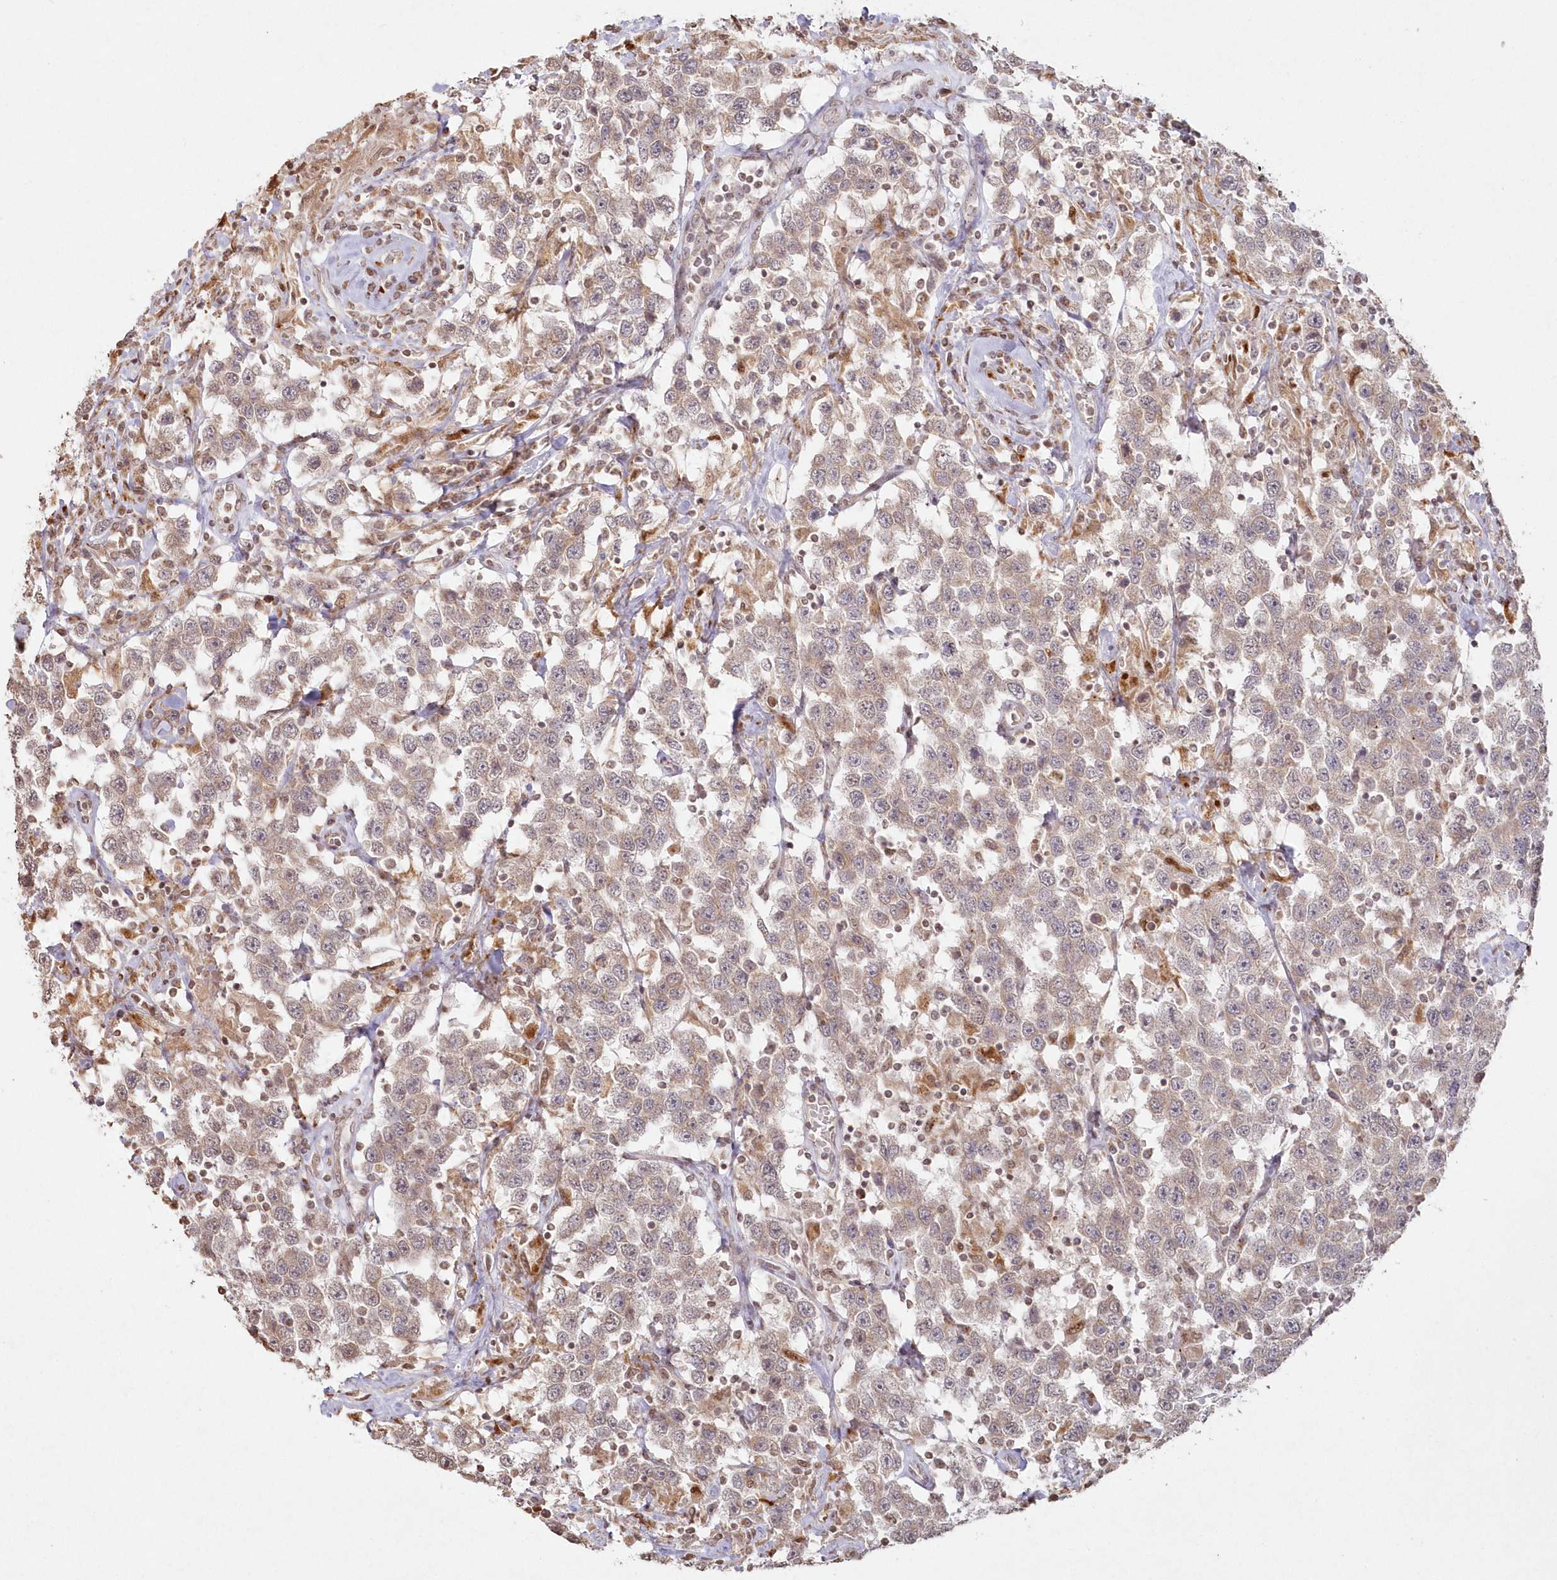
{"staining": {"intensity": "weak", "quantity": ">75%", "location": "cytoplasmic/membranous"}, "tissue": "testis cancer", "cell_type": "Tumor cells", "image_type": "cancer", "snomed": [{"axis": "morphology", "description": "Seminoma, NOS"}, {"axis": "topography", "description": "Testis"}], "caption": "Testis seminoma stained with a protein marker shows weak staining in tumor cells.", "gene": "ARSB", "patient": {"sex": "male", "age": 41}}